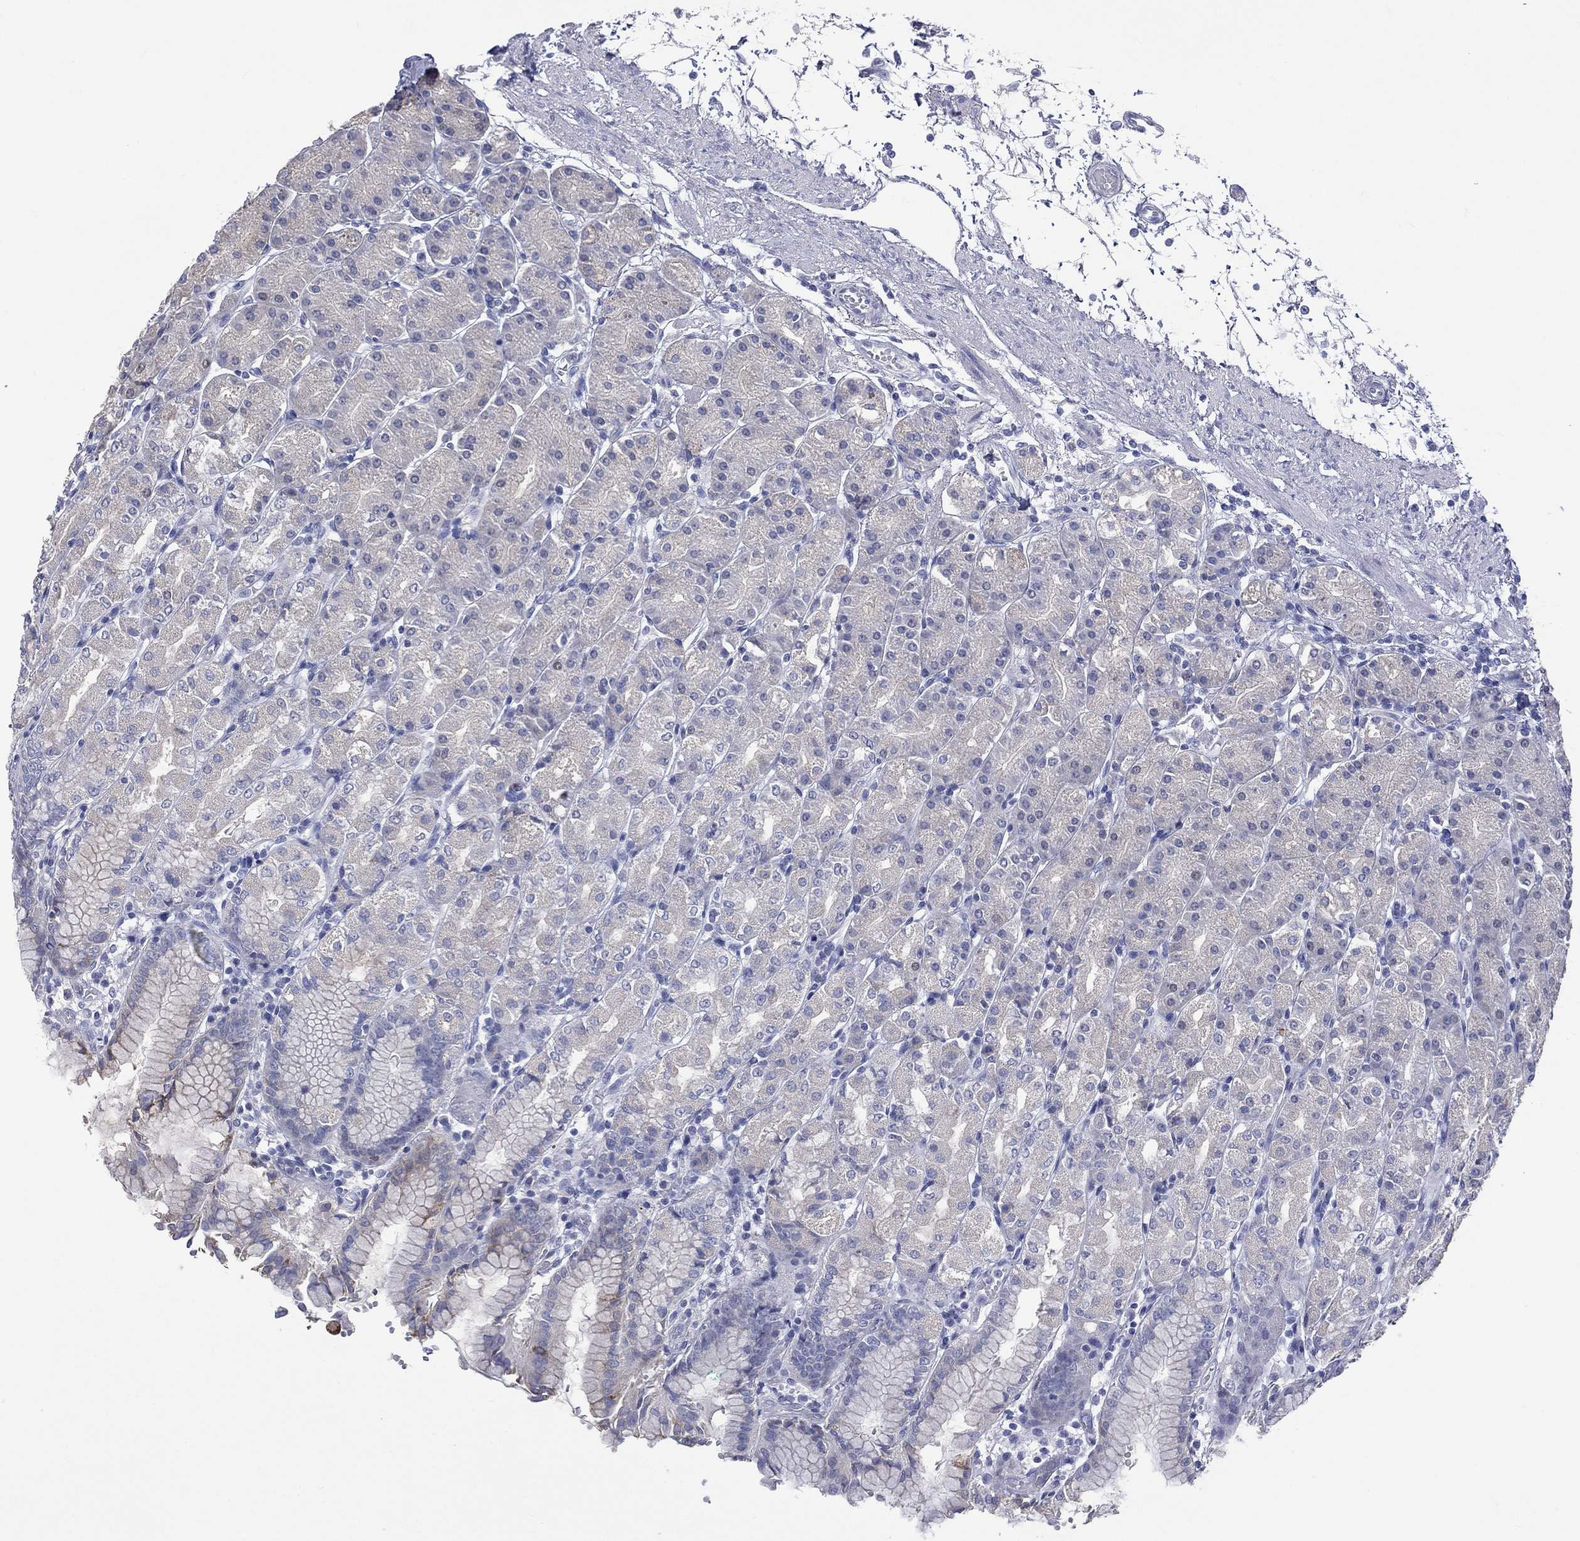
{"staining": {"intensity": "negative", "quantity": "none", "location": "none"}, "tissue": "stomach", "cell_type": "Glandular cells", "image_type": "normal", "snomed": [{"axis": "morphology", "description": "Normal tissue, NOS"}, {"axis": "morphology", "description": "Adenocarcinoma, NOS"}, {"axis": "topography", "description": "Stomach"}], "caption": "Glandular cells are negative for brown protein staining in unremarkable stomach.", "gene": "CES2", "patient": {"sex": "female", "age": 81}}